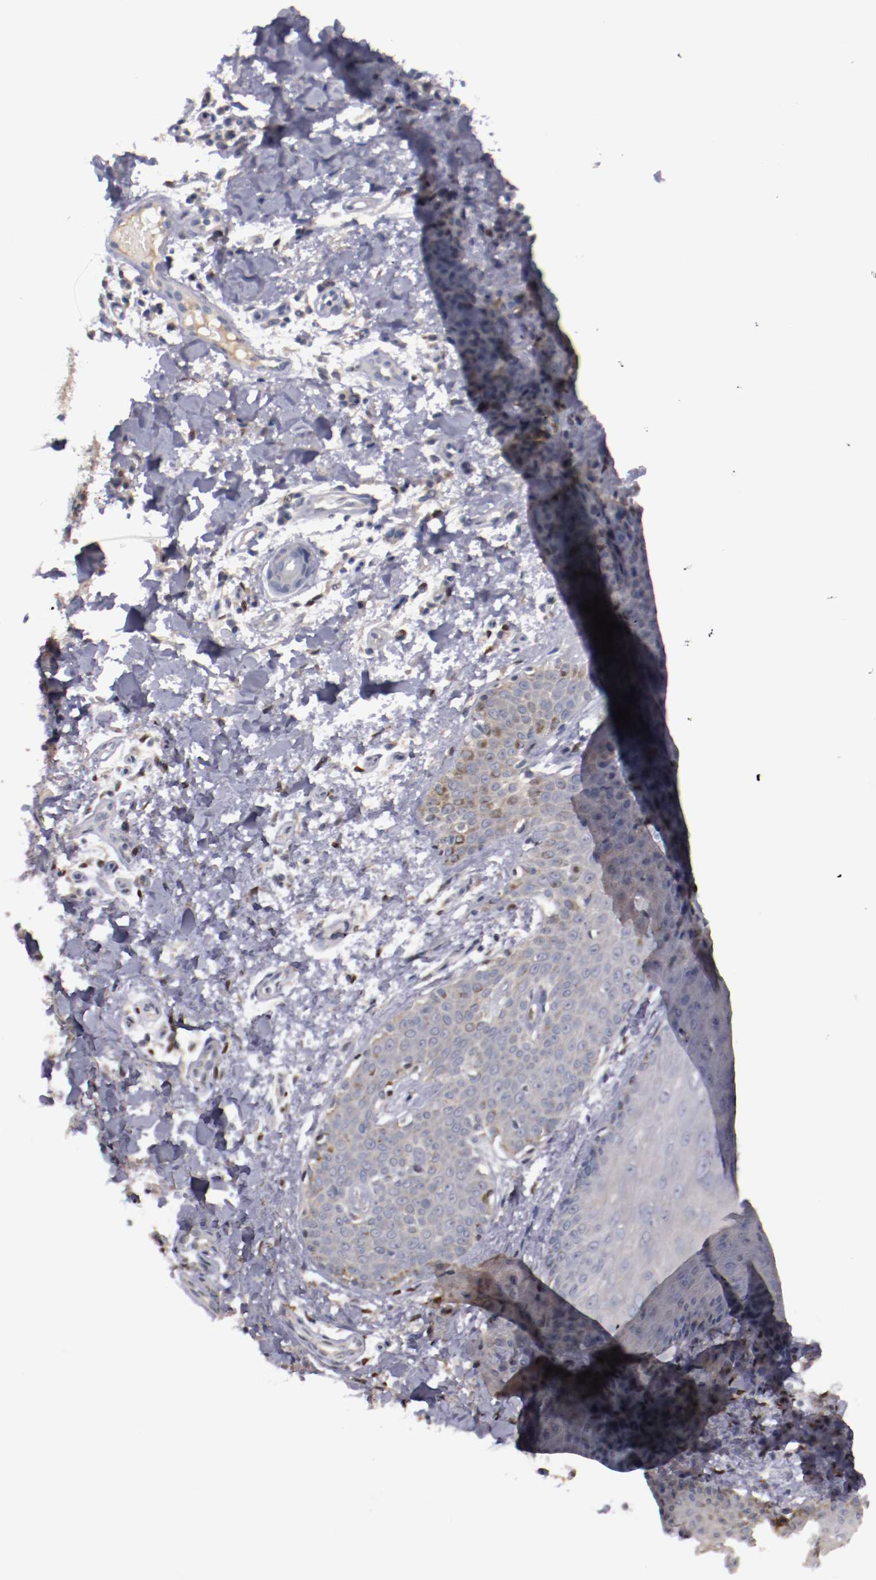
{"staining": {"intensity": "weak", "quantity": "<25%", "location": "cytoplasmic/membranous"}, "tissue": "skin cancer", "cell_type": "Tumor cells", "image_type": "cancer", "snomed": [{"axis": "morphology", "description": "Basal cell carcinoma"}, {"axis": "topography", "description": "Skin"}], "caption": "The photomicrograph shows no significant positivity in tumor cells of skin basal cell carcinoma. Brightfield microscopy of IHC stained with DAB (brown) and hematoxylin (blue), captured at high magnification.", "gene": "FAM81A", "patient": {"sex": "male", "age": 67}}